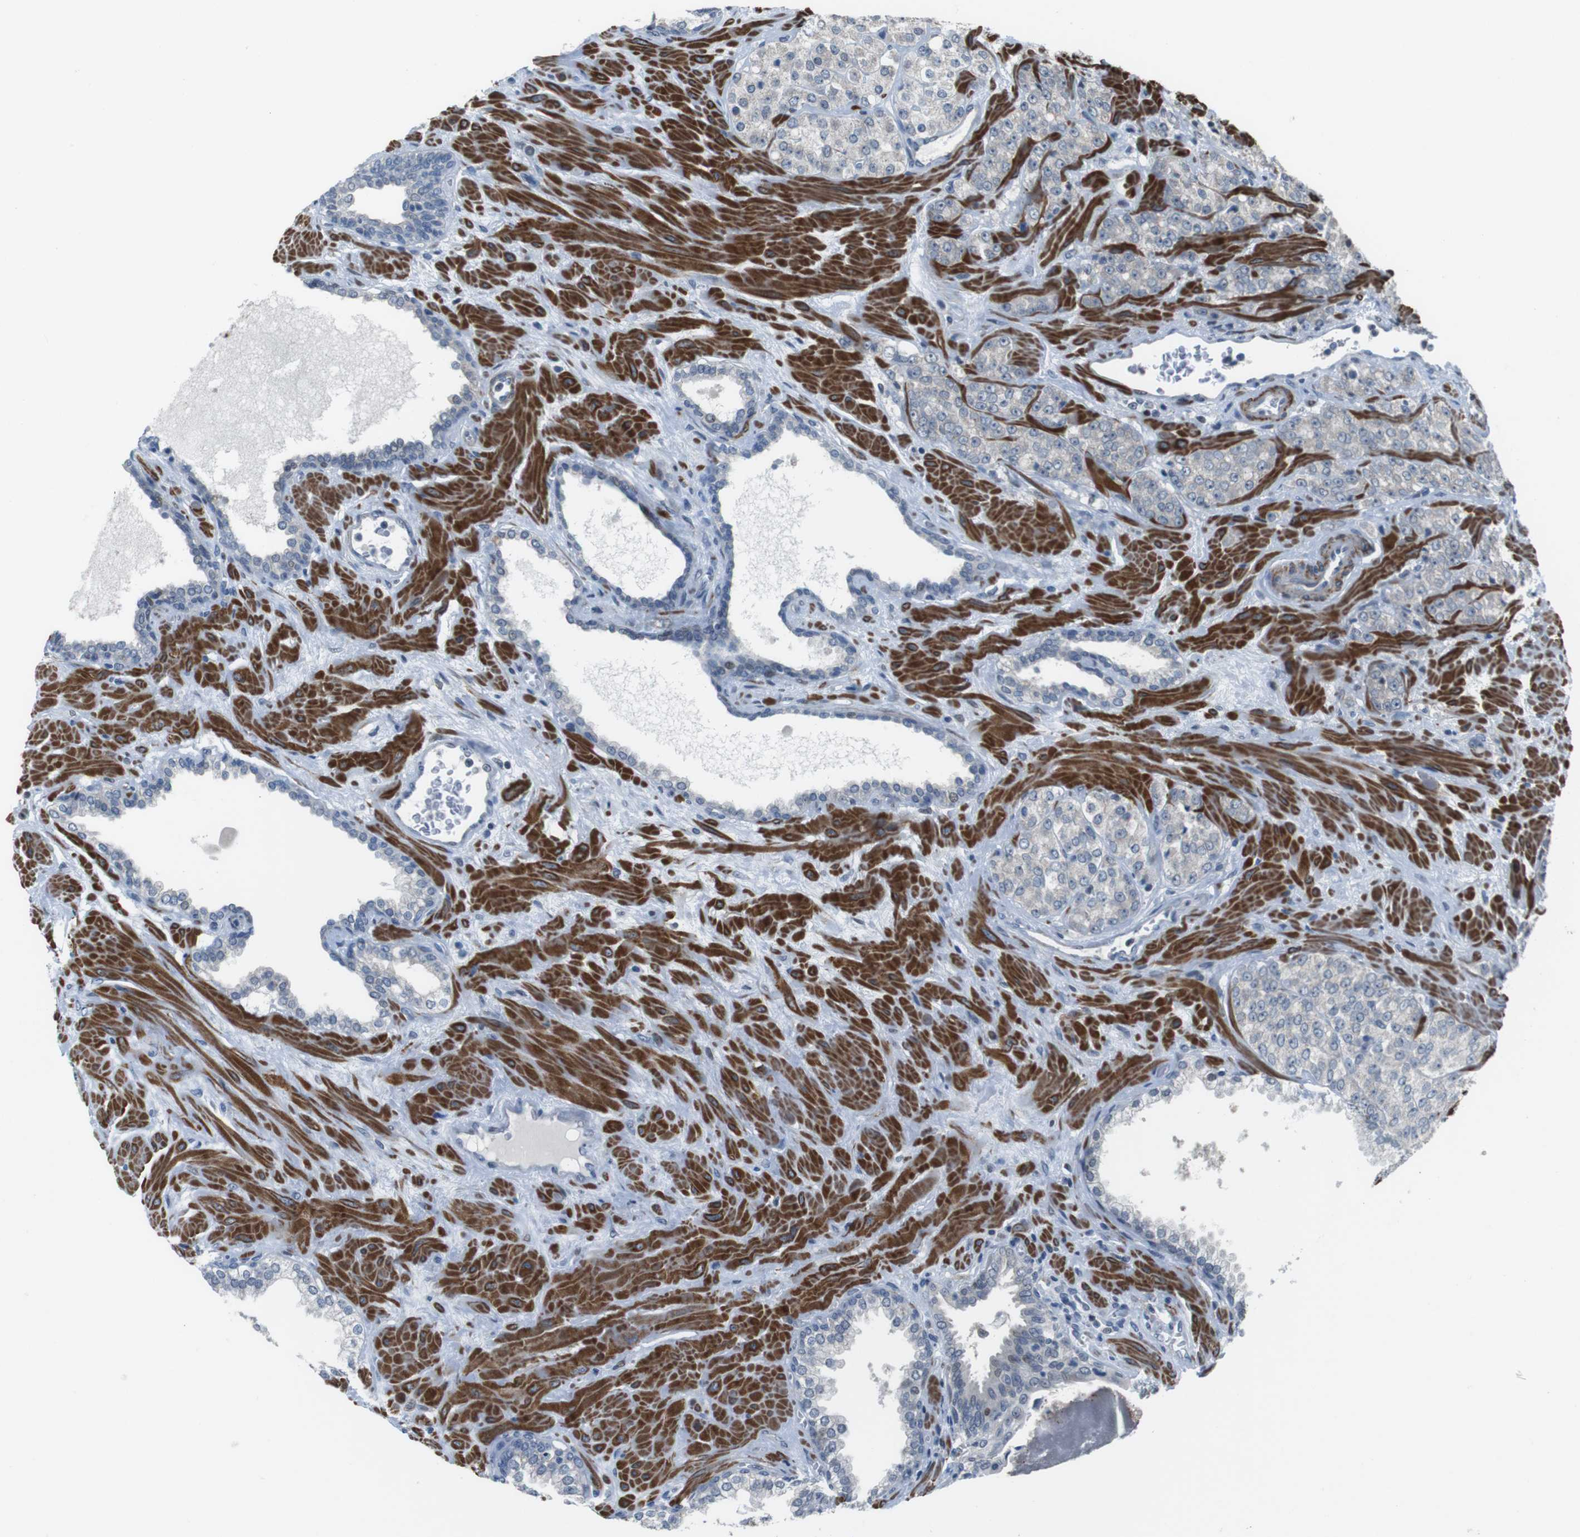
{"staining": {"intensity": "negative", "quantity": "none", "location": "none"}, "tissue": "prostate cancer", "cell_type": "Tumor cells", "image_type": "cancer", "snomed": [{"axis": "morphology", "description": "Adenocarcinoma, High grade"}, {"axis": "topography", "description": "Prostate"}], "caption": "Tumor cells are negative for brown protein staining in high-grade adenocarcinoma (prostate). (DAB (3,3'-diaminobenzidine) immunohistochemistry visualized using brightfield microscopy, high magnification).", "gene": "PBRM1", "patient": {"sex": "male", "age": 64}}